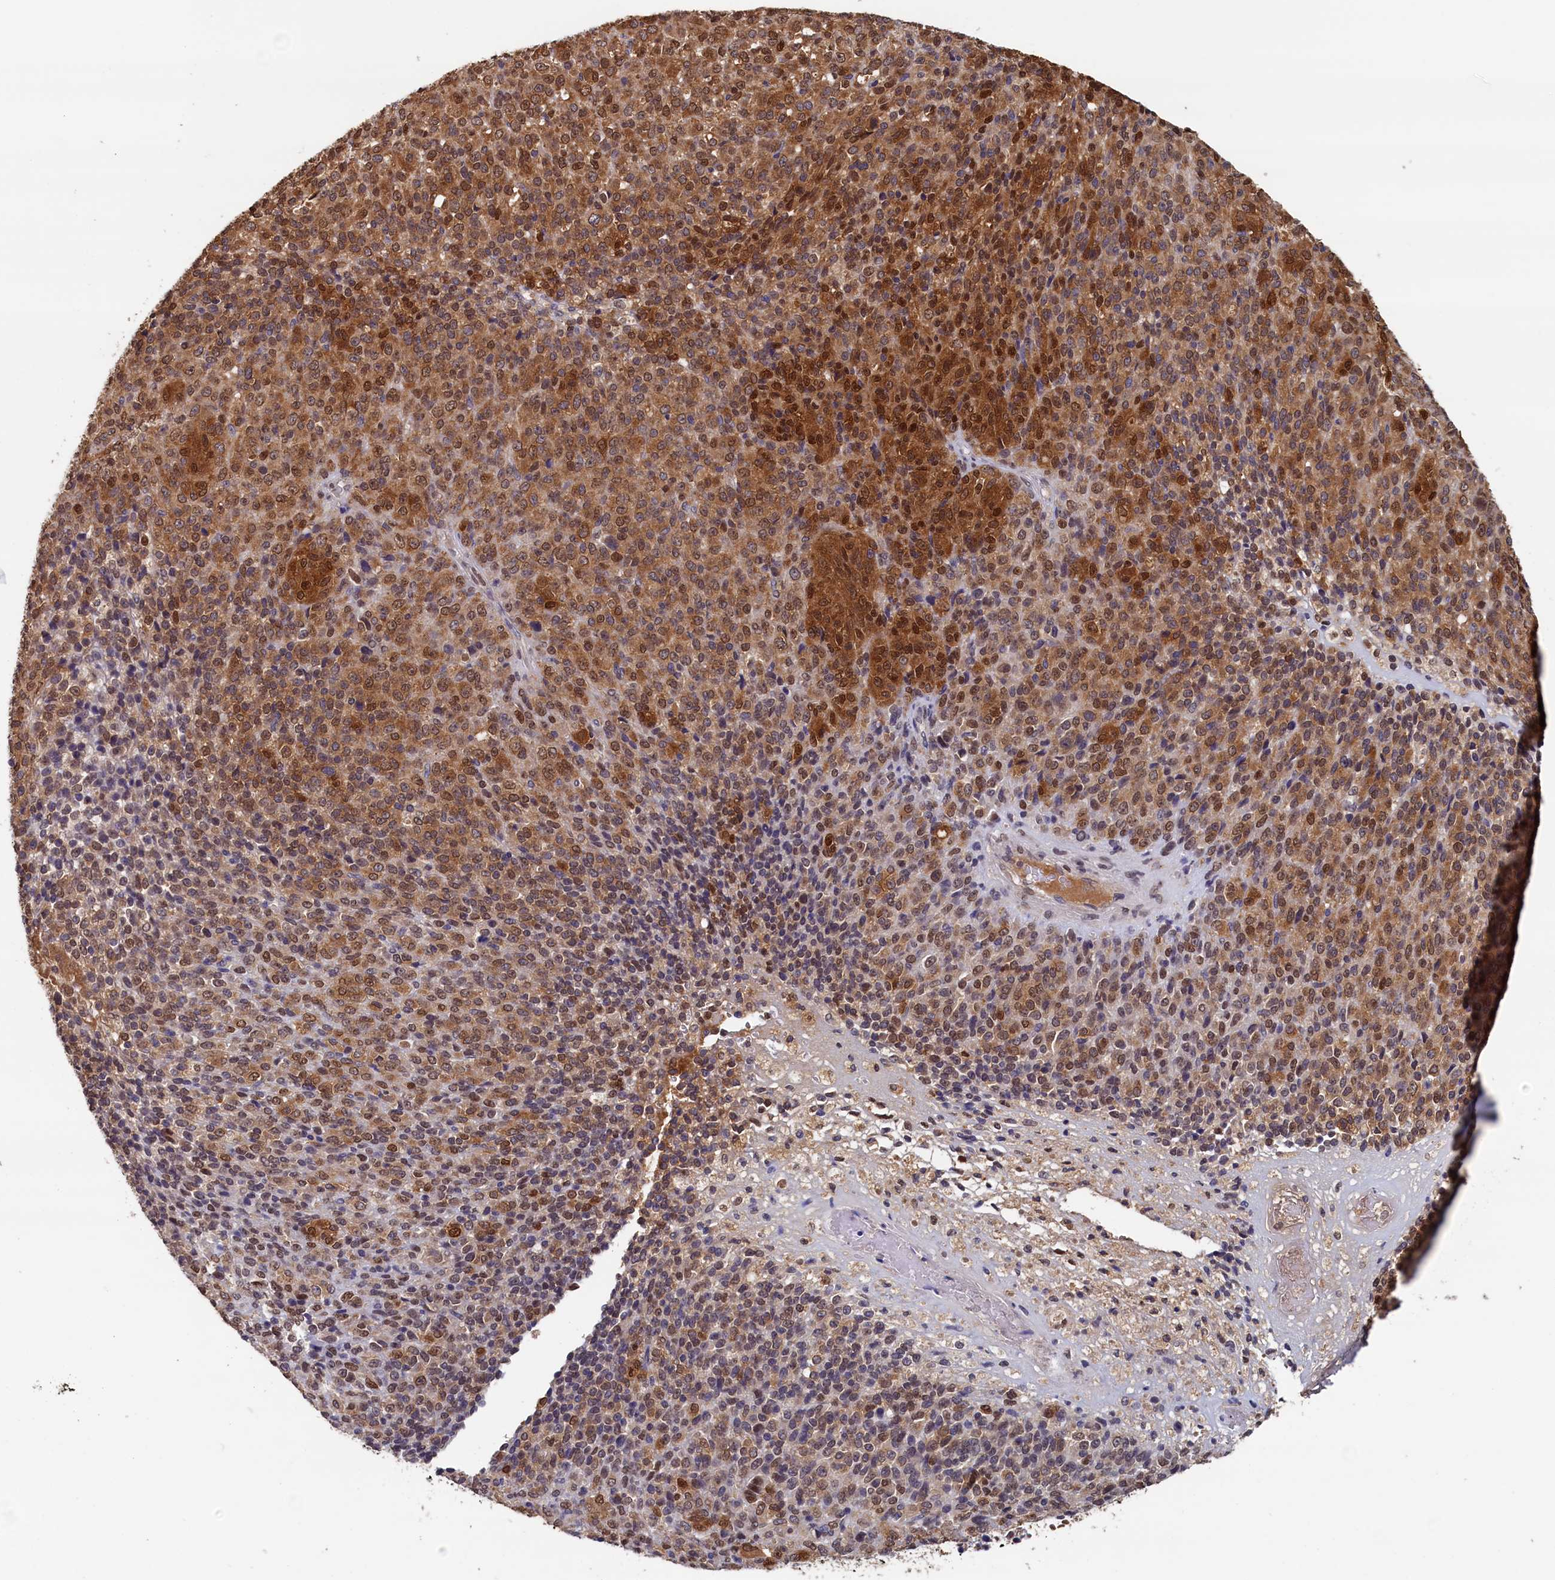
{"staining": {"intensity": "moderate", "quantity": ">75%", "location": "cytoplasmic/membranous,nuclear"}, "tissue": "melanoma", "cell_type": "Tumor cells", "image_type": "cancer", "snomed": [{"axis": "morphology", "description": "Malignant melanoma, Metastatic site"}, {"axis": "topography", "description": "Brain"}], "caption": "Human melanoma stained for a protein (brown) demonstrates moderate cytoplasmic/membranous and nuclear positive positivity in about >75% of tumor cells.", "gene": "AHCY", "patient": {"sex": "female", "age": 56}}